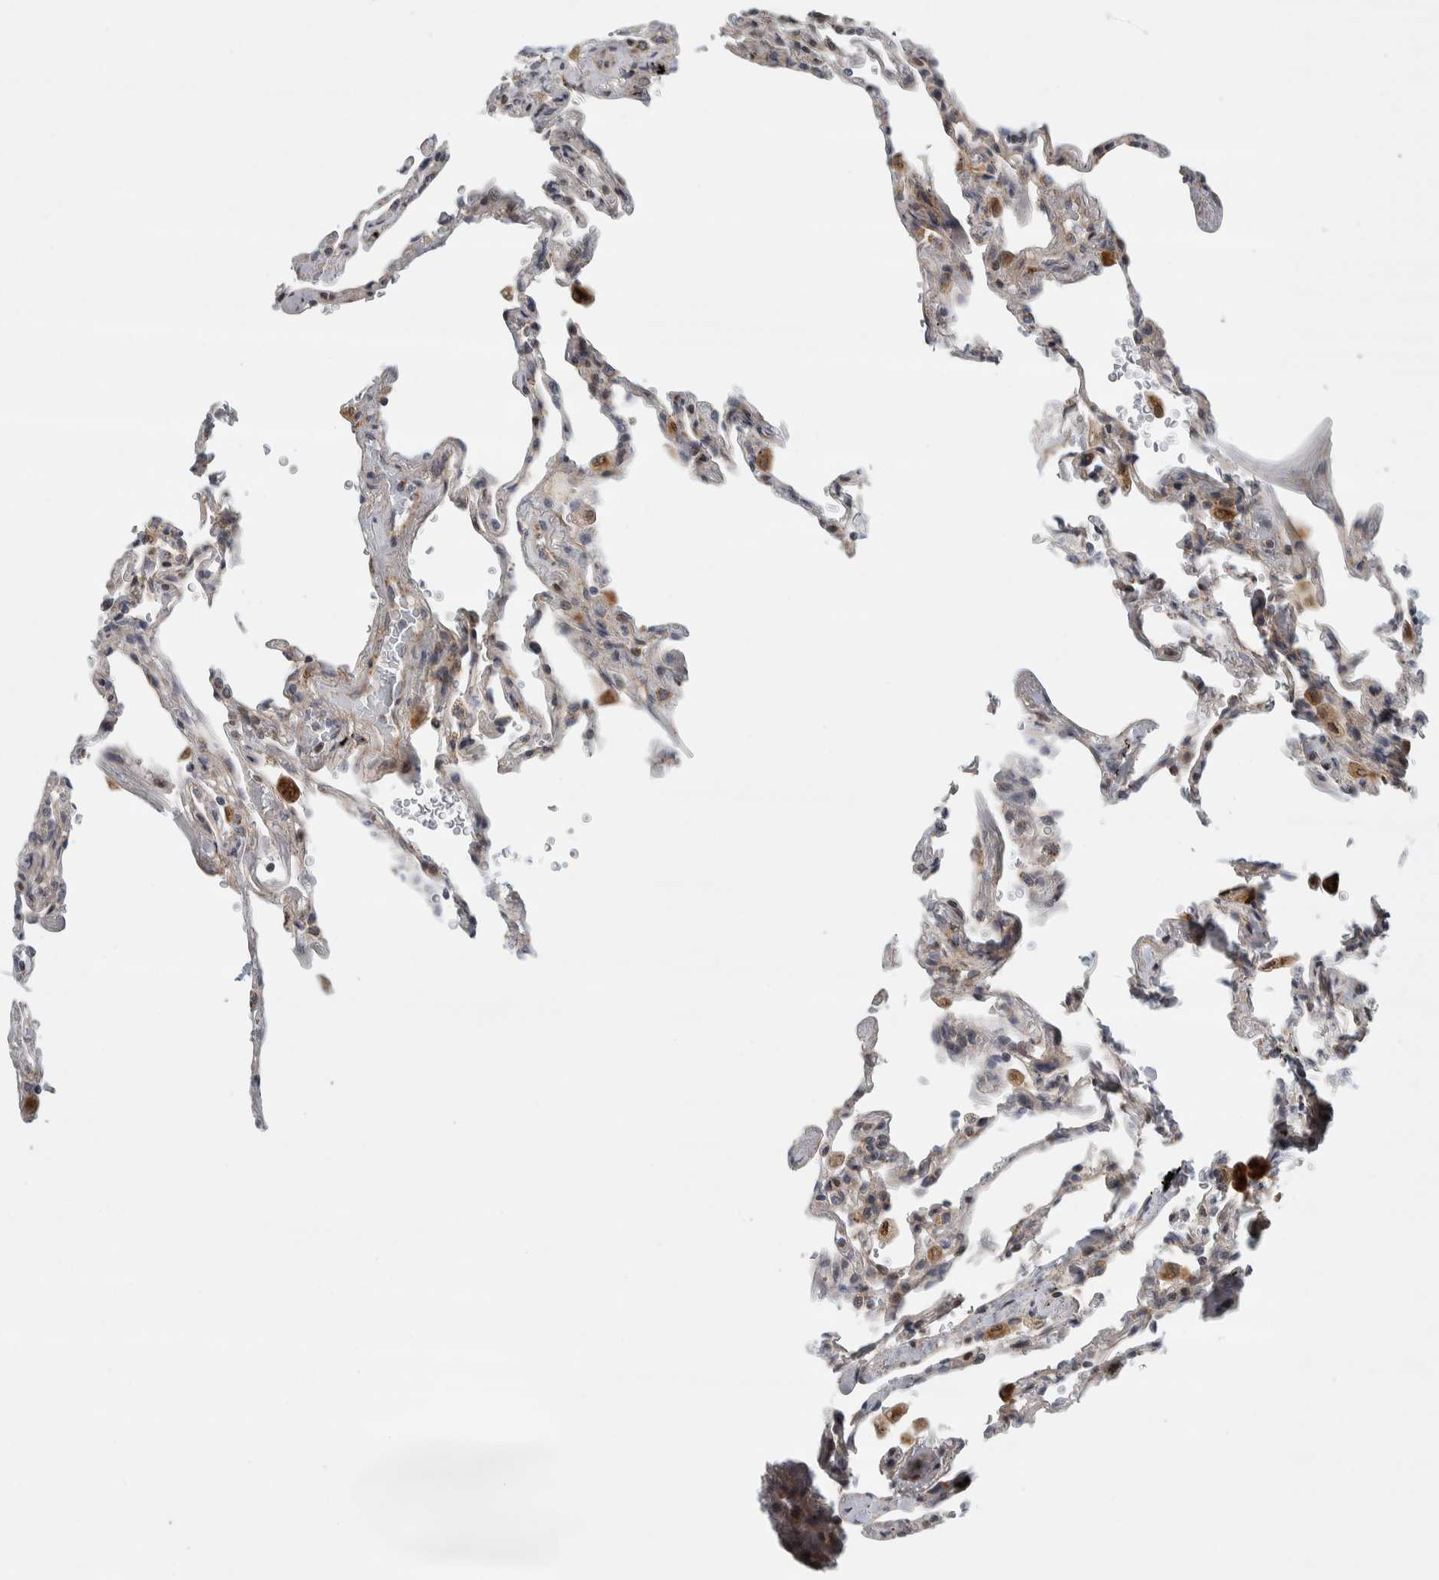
{"staining": {"intensity": "weak", "quantity": "<25%", "location": "cytoplasmic/membranous"}, "tissue": "lung", "cell_type": "Alveolar cells", "image_type": "normal", "snomed": [{"axis": "morphology", "description": "Normal tissue, NOS"}, {"axis": "topography", "description": "Lung"}], "caption": "Histopathology image shows no significant protein positivity in alveolar cells of benign lung. (DAB (3,3'-diaminobenzidine) immunohistochemistry, high magnification).", "gene": "AFP", "patient": {"sex": "male", "age": 59}}